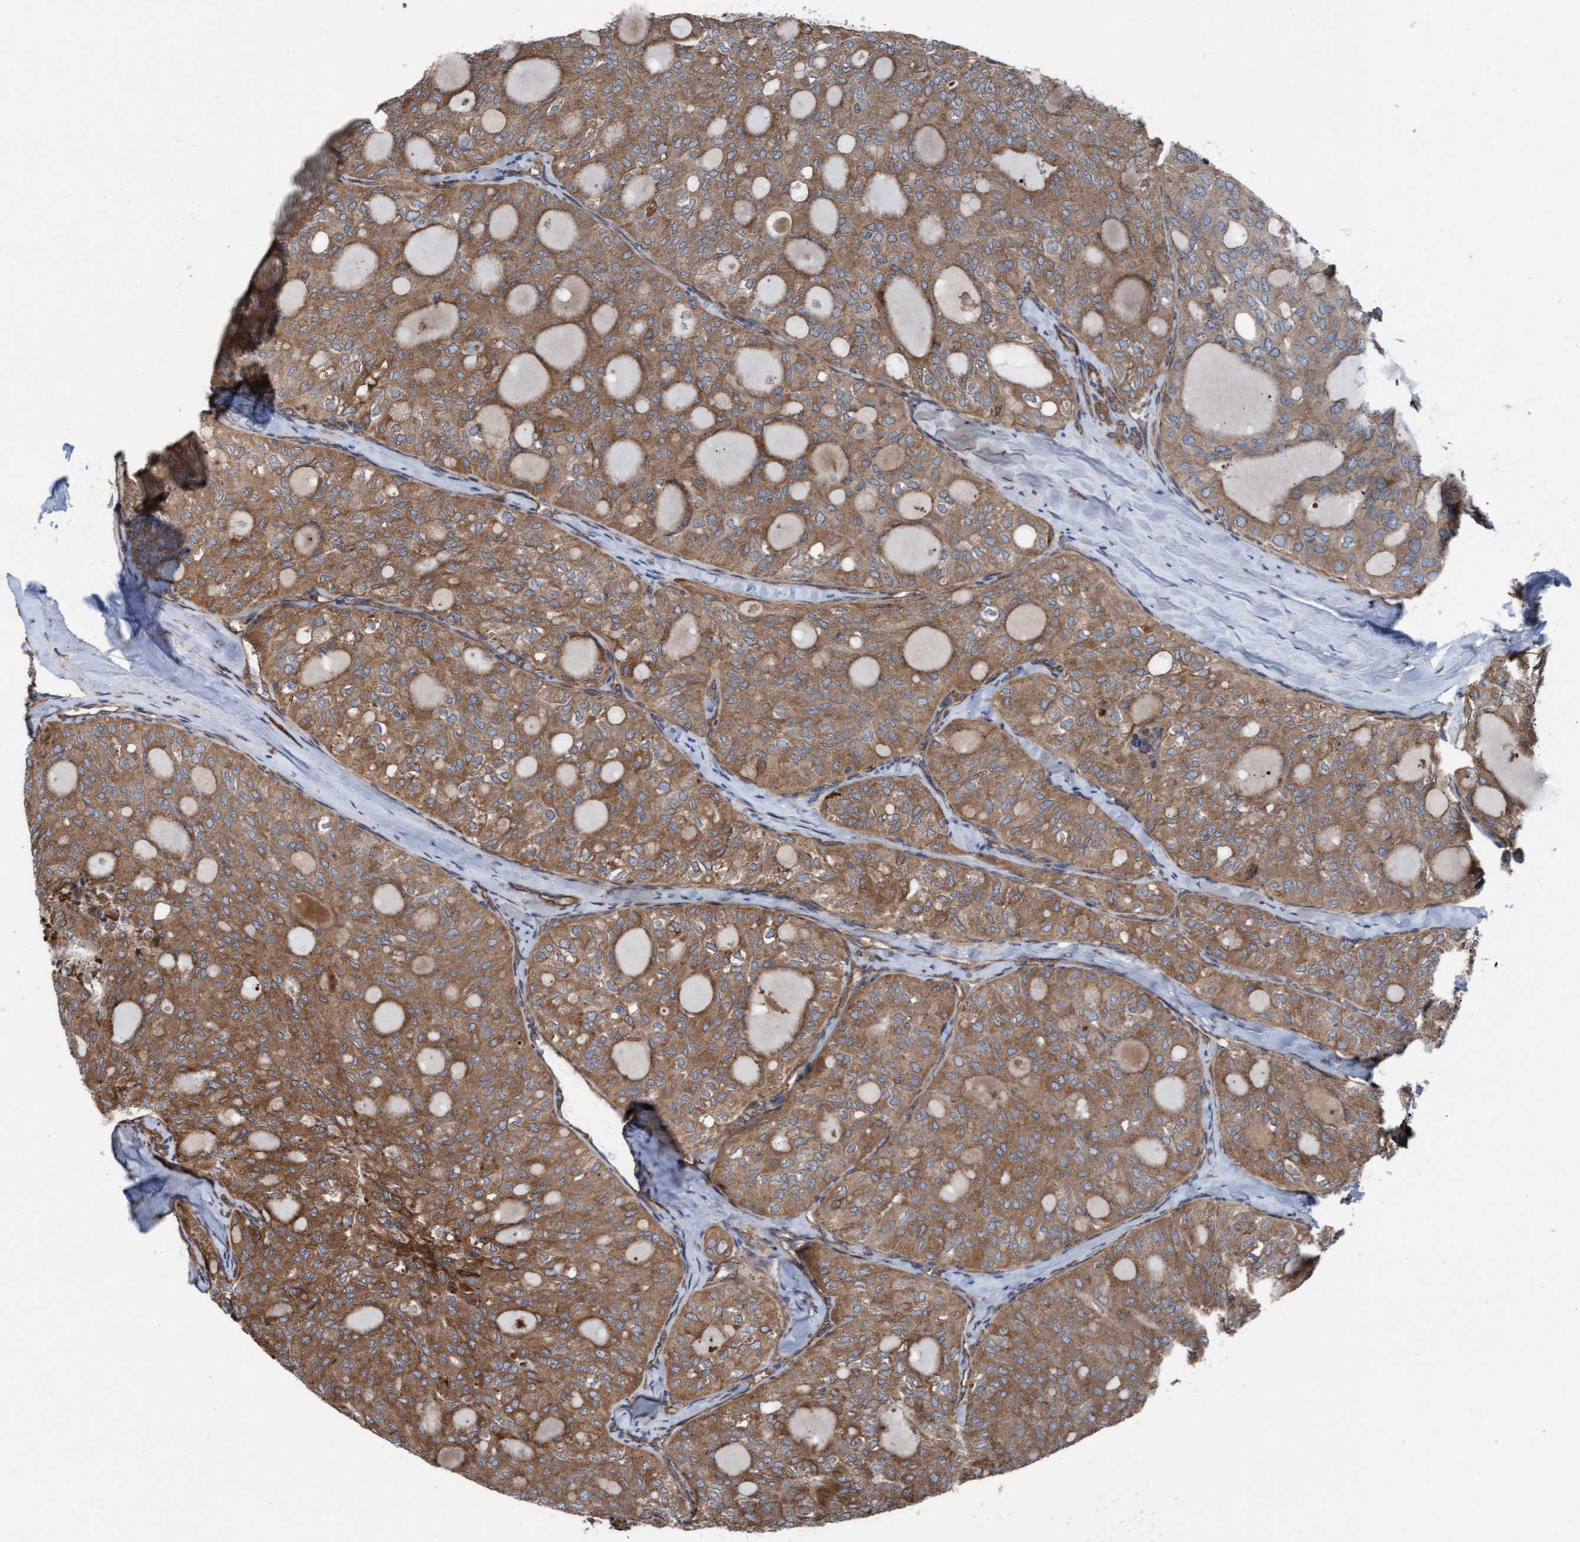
{"staining": {"intensity": "moderate", "quantity": ">75%", "location": "cytoplasmic/membranous"}, "tissue": "thyroid cancer", "cell_type": "Tumor cells", "image_type": "cancer", "snomed": [{"axis": "morphology", "description": "Follicular adenoma carcinoma, NOS"}, {"axis": "topography", "description": "Thyroid gland"}], "caption": "IHC image of human thyroid cancer (follicular adenoma carcinoma) stained for a protein (brown), which reveals medium levels of moderate cytoplasmic/membranous positivity in approximately >75% of tumor cells.", "gene": "RAP1GAP2", "patient": {"sex": "male", "age": 75}}